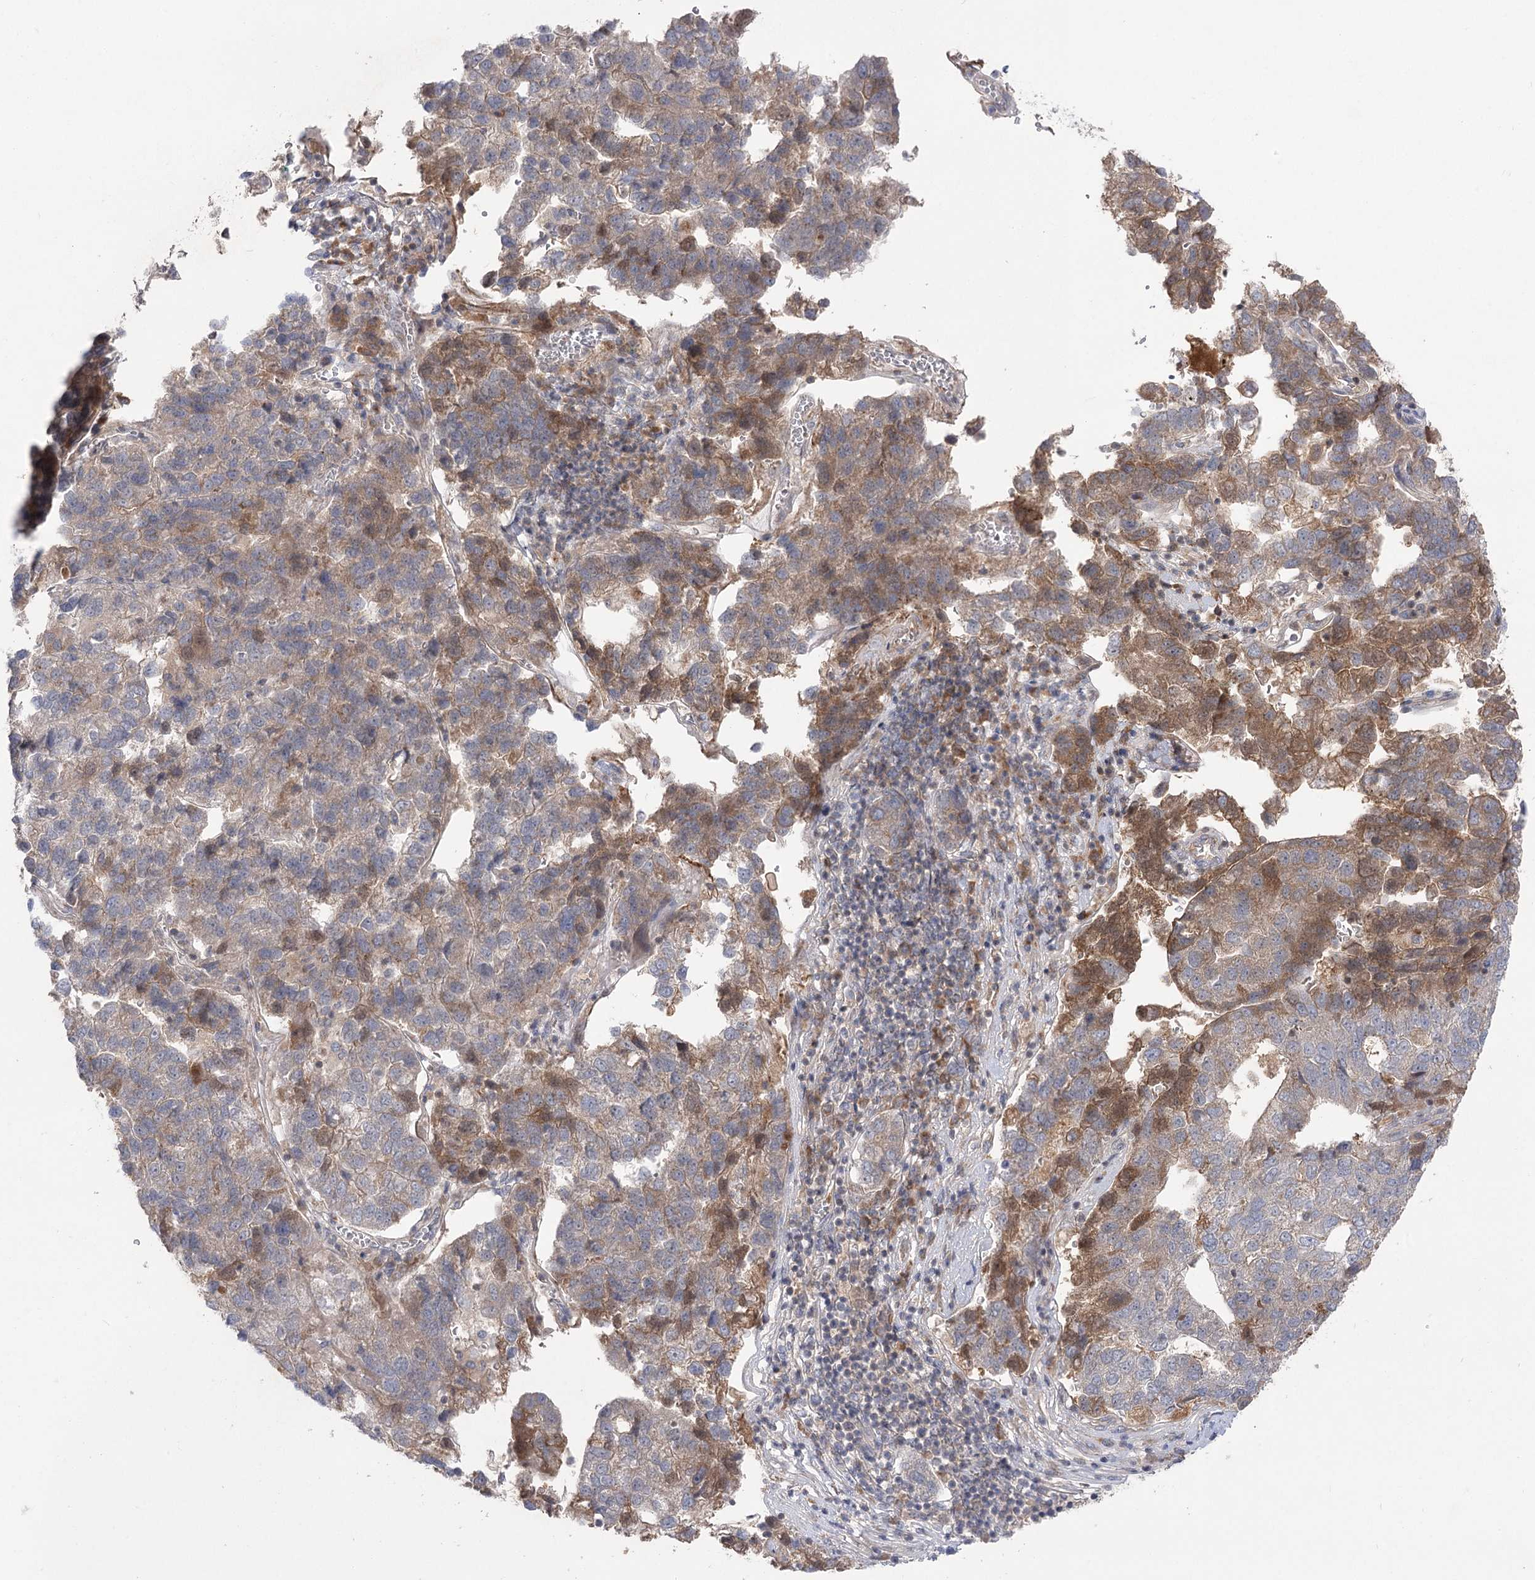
{"staining": {"intensity": "moderate", "quantity": "<25%", "location": "cytoplasmic/membranous"}, "tissue": "pancreatic cancer", "cell_type": "Tumor cells", "image_type": "cancer", "snomed": [{"axis": "morphology", "description": "Adenocarcinoma, NOS"}, {"axis": "topography", "description": "Pancreas"}], "caption": "Immunohistochemical staining of pancreatic adenocarcinoma demonstrates low levels of moderate cytoplasmic/membranous protein positivity in approximately <25% of tumor cells. (DAB IHC with brightfield microscopy, high magnification).", "gene": "GBF1", "patient": {"sex": "female", "age": 61}}